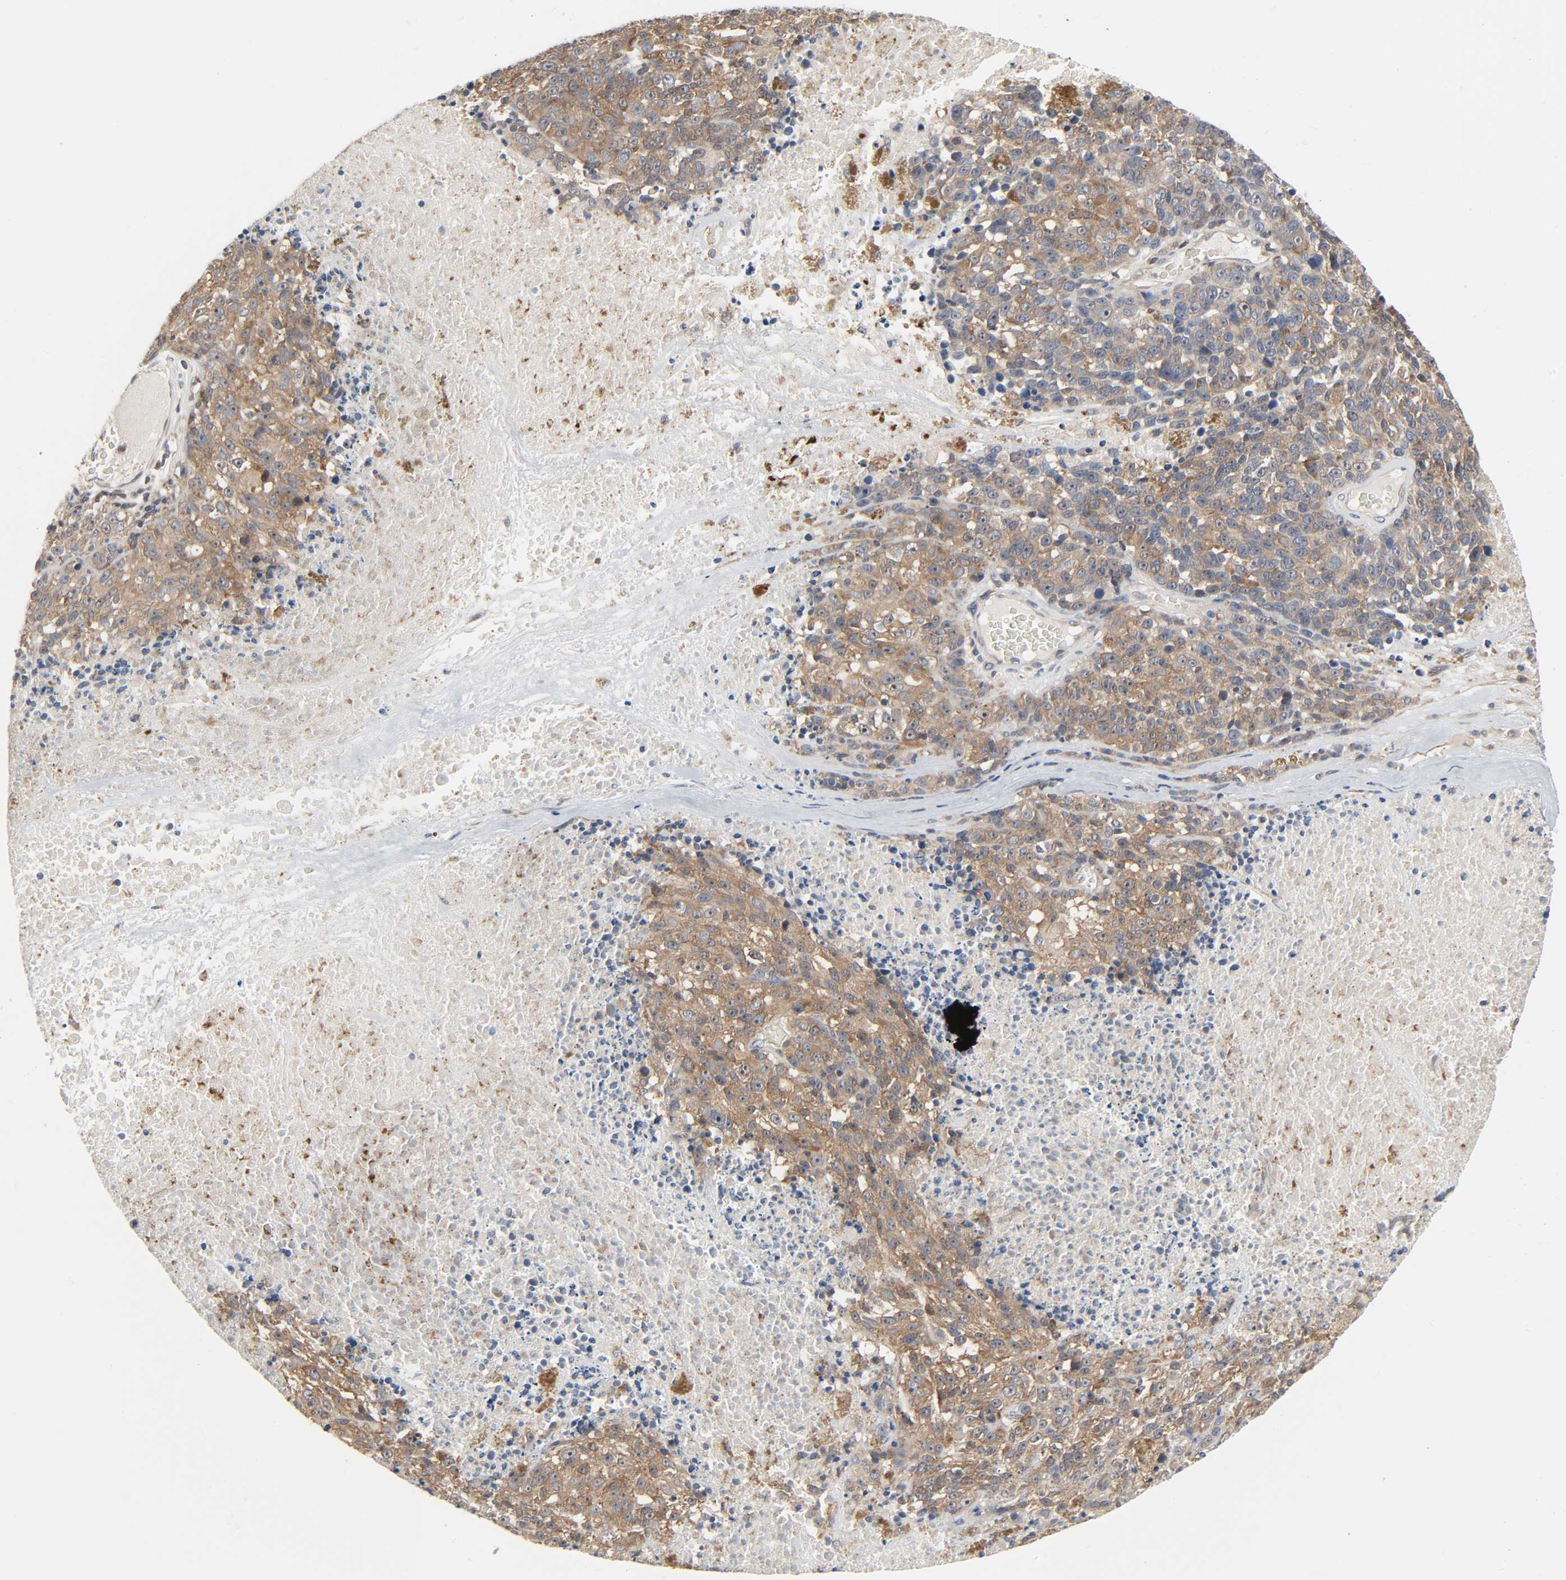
{"staining": {"intensity": "strong", "quantity": ">75%", "location": "cytoplasmic/membranous,nuclear"}, "tissue": "melanoma", "cell_type": "Tumor cells", "image_type": "cancer", "snomed": [{"axis": "morphology", "description": "Malignant melanoma, Metastatic site"}, {"axis": "topography", "description": "Cerebral cortex"}], "caption": "This photomicrograph shows immunohistochemistry staining of malignant melanoma (metastatic site), with high strong cytoplasmic/membranous and nuclear staining in approximately >75% of tumor cells.", "gene": "PLEKHA2", "patient": {"sex": "female", "age": 52}}